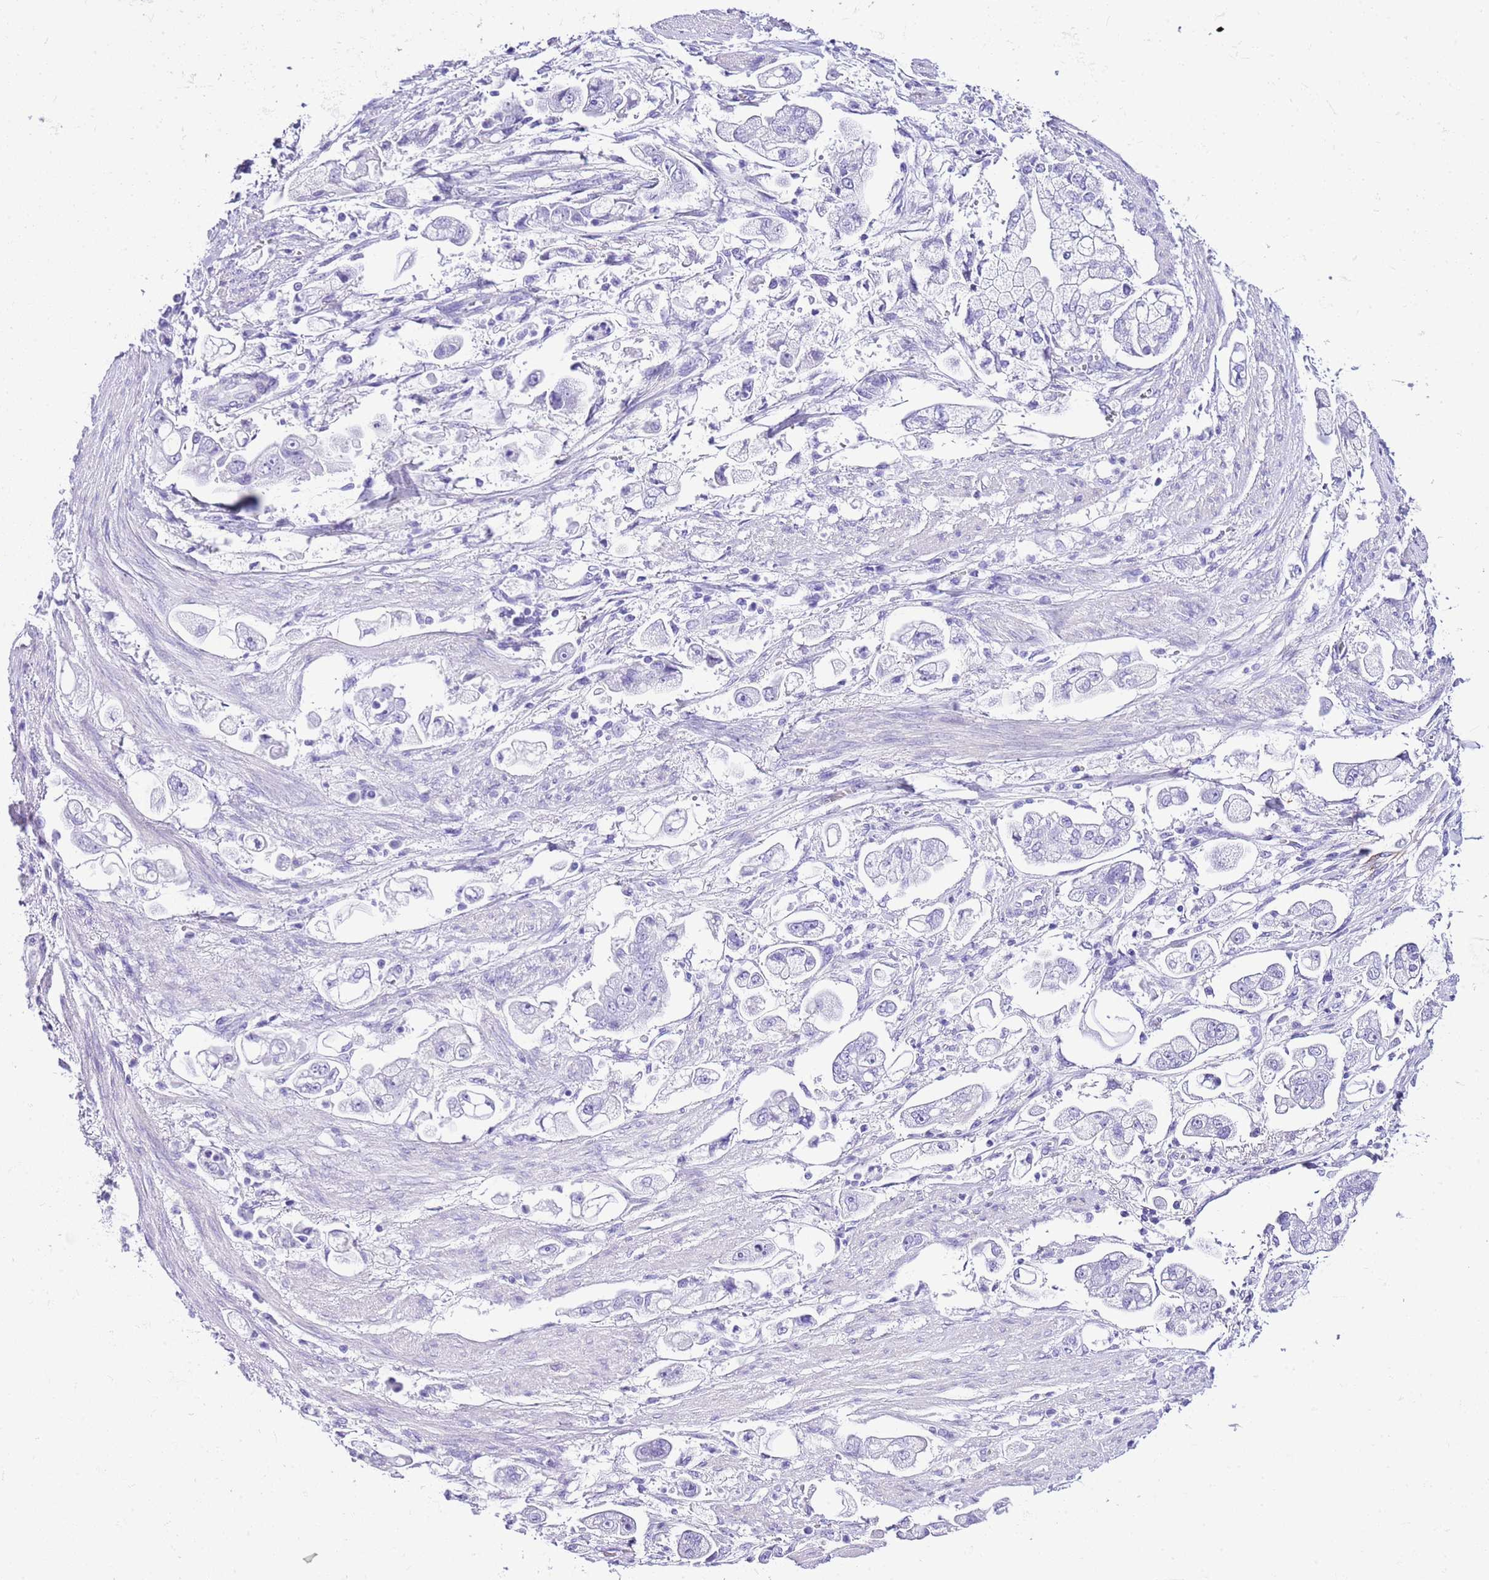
{"staining": {"intensity": "negative", "quantity": "none", "location": "none"}, "tissue": "stomach cancer", "cell_type": "Tumor cells", "image_type": "cancer", "snomed": [{"axis": "morphology", "description": "Adenocarcinoma, NOS"}, {"axis": "topography", "description": "Stomach"}], "caption": "Tumor cells show no significant protein positivity in stomach cancer (adenocarcinoma). (DAB (3,3'-diaminobenzidine) IHC with hematoxylin counter stain).", "gene": "KCNC1", "patient": {"sex": "male", "age": 62}}